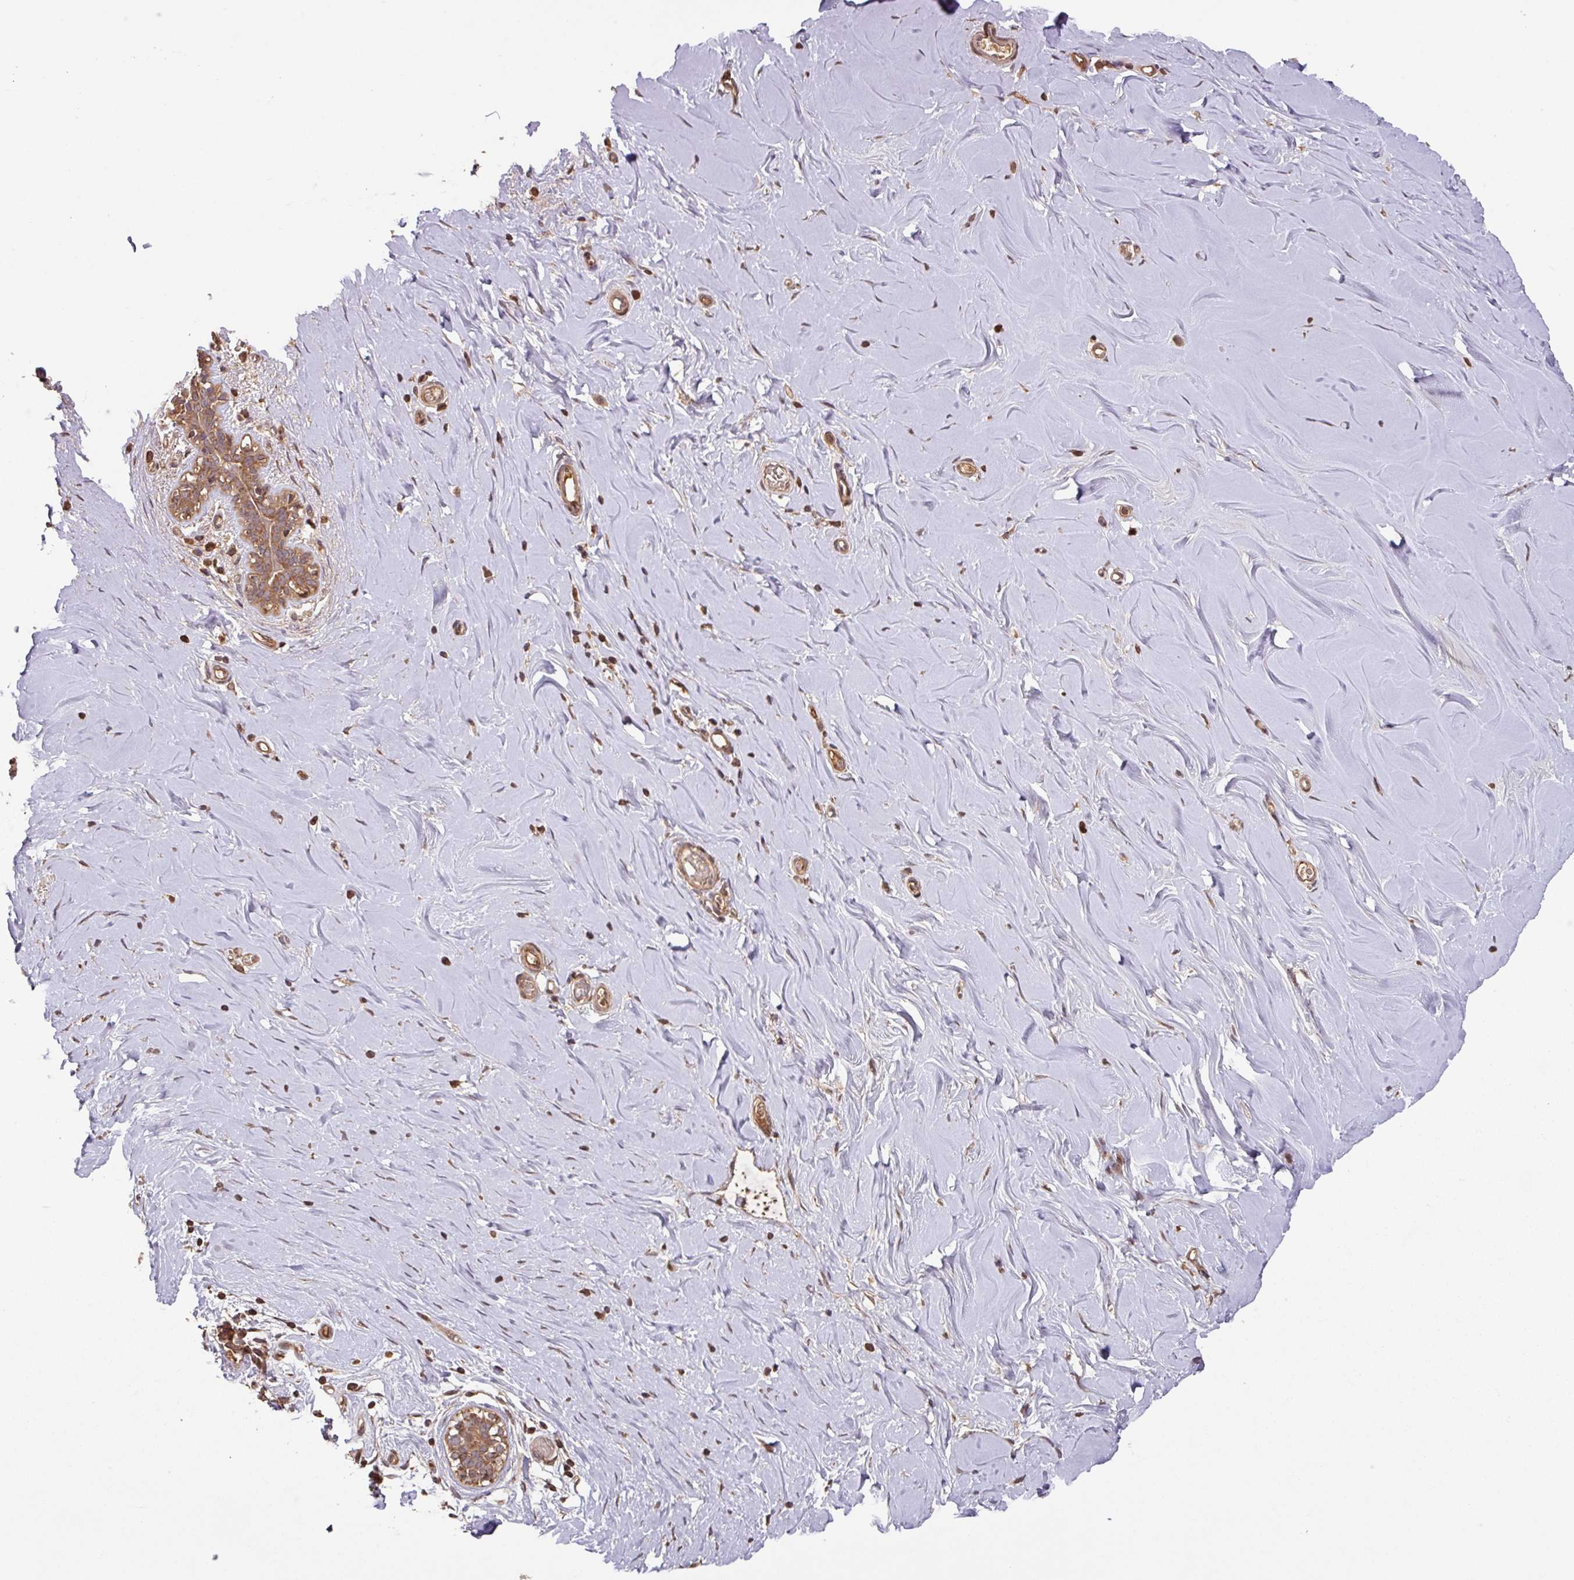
{"staining": {"intensity": "negative", "quantity": "none", "location": "none"}, "tissue": "breast", "cell_type": "Adipocytes", "image_type": "normal", "snomed": [{"axis": "morphology", "description": "Normal tissue, NOS"}, {"axis": "topography", "description": "Breast"}], "caption": "Immunohistochemical staining of unremarkable breast displays no significant positivity in adipocytes. The staining is performed using DAB brown chromogen with nuclei counter-stained in using hematoxylin.", "gene": "MRRF", "patient": {"sex": "female", "age": 27}}